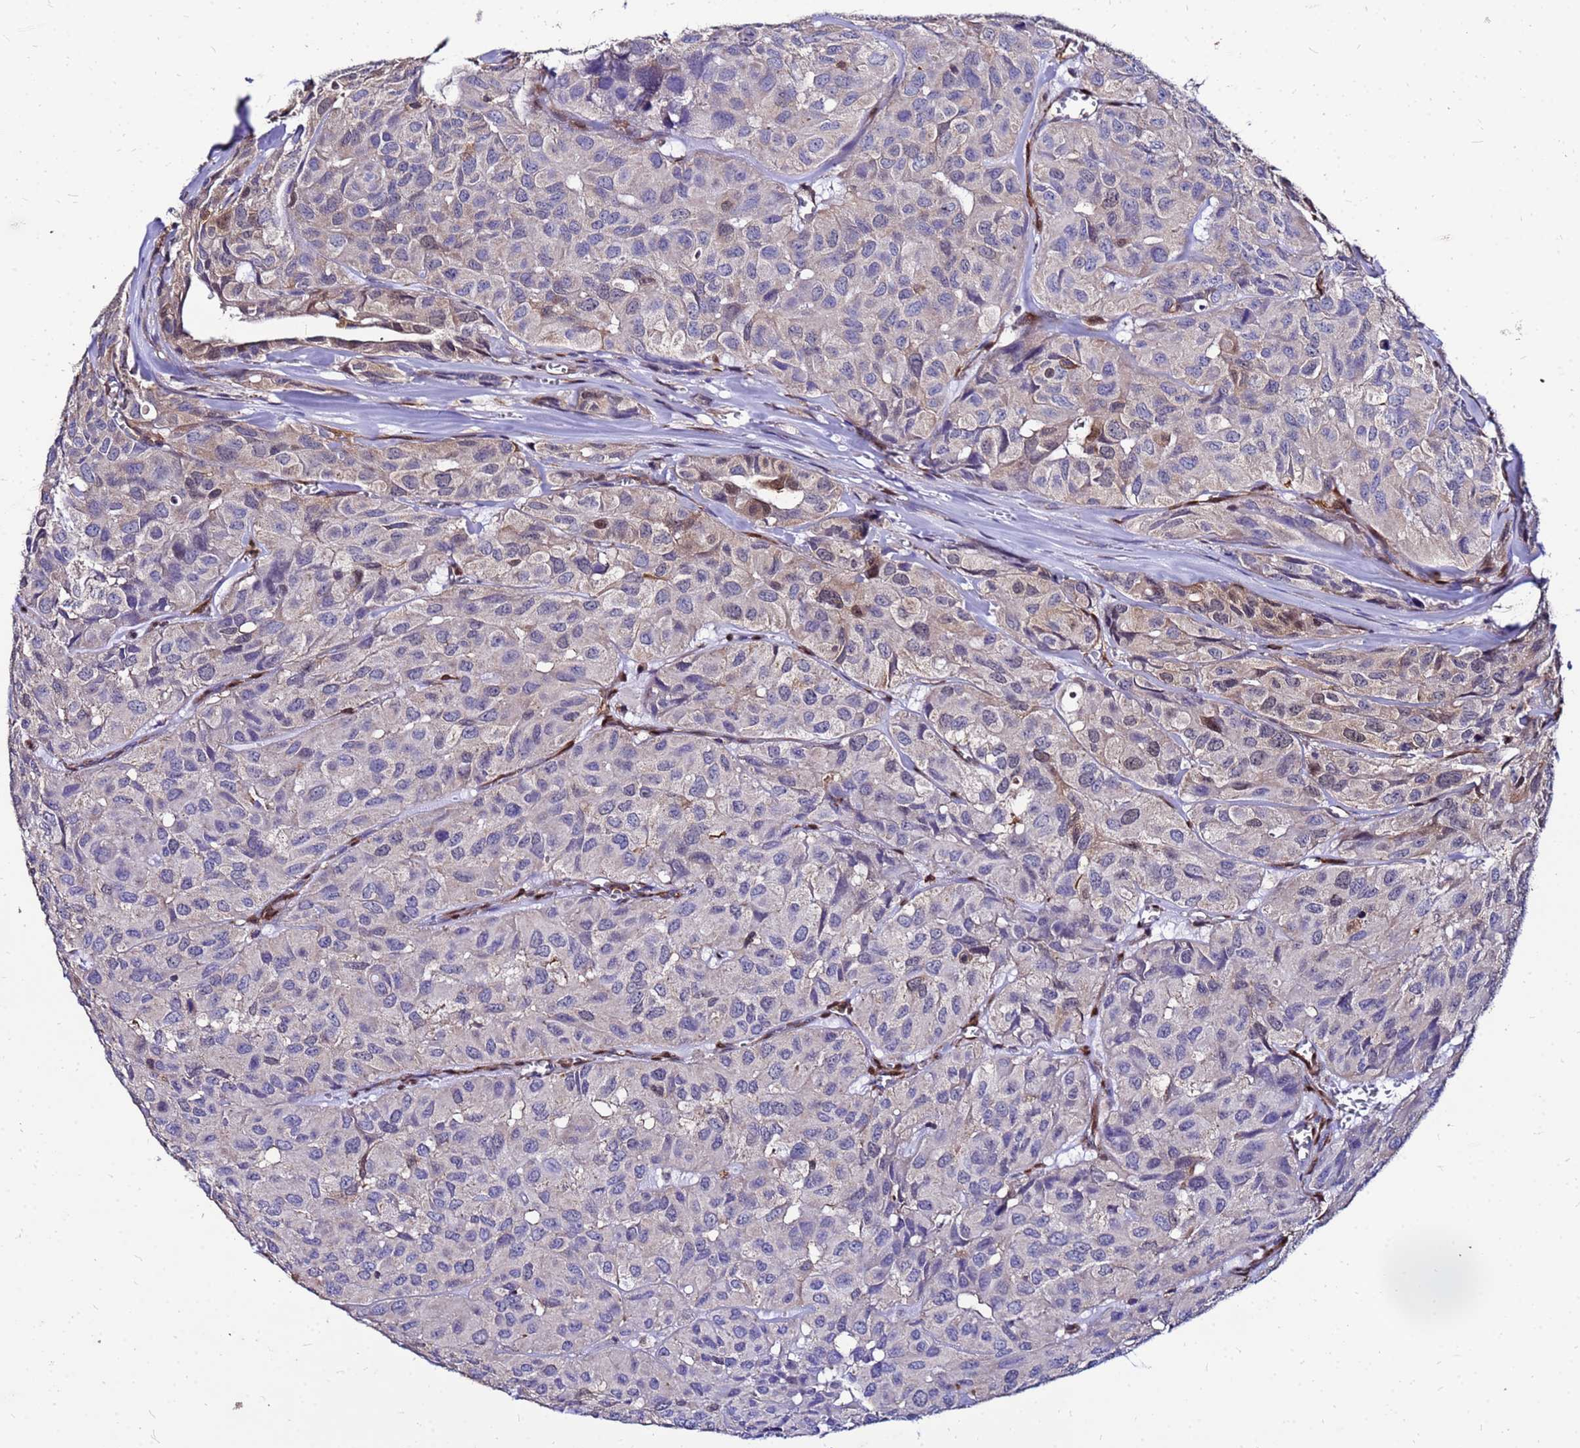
{"staining": {"intensity": "weak", "quantity": "<25%", "location": "nuclear"}, "tissue": "head and neck cancer", "cell_type": "Tumor cells", "image_type": "cancer", "snomed": [{"axis": "morphology", "description": "Adenocarcinoma, NOS"}, {"axis": "topography", "description": "Salivary gland, NOS"}, {"axis": "topography", "description": "Head-Neck"}], "caption": "This is a image of IHC staining of adenocarcinoma (head and neck), which shows no positivity in tumor cells. The staining is performed using DAB (3,3'-diaminobenzidine) brown chromogen with nuclei counter-stained in using hematoxylin.", "gene": "DBNDD2", "patient": {"sex": "female", "age": 76}}